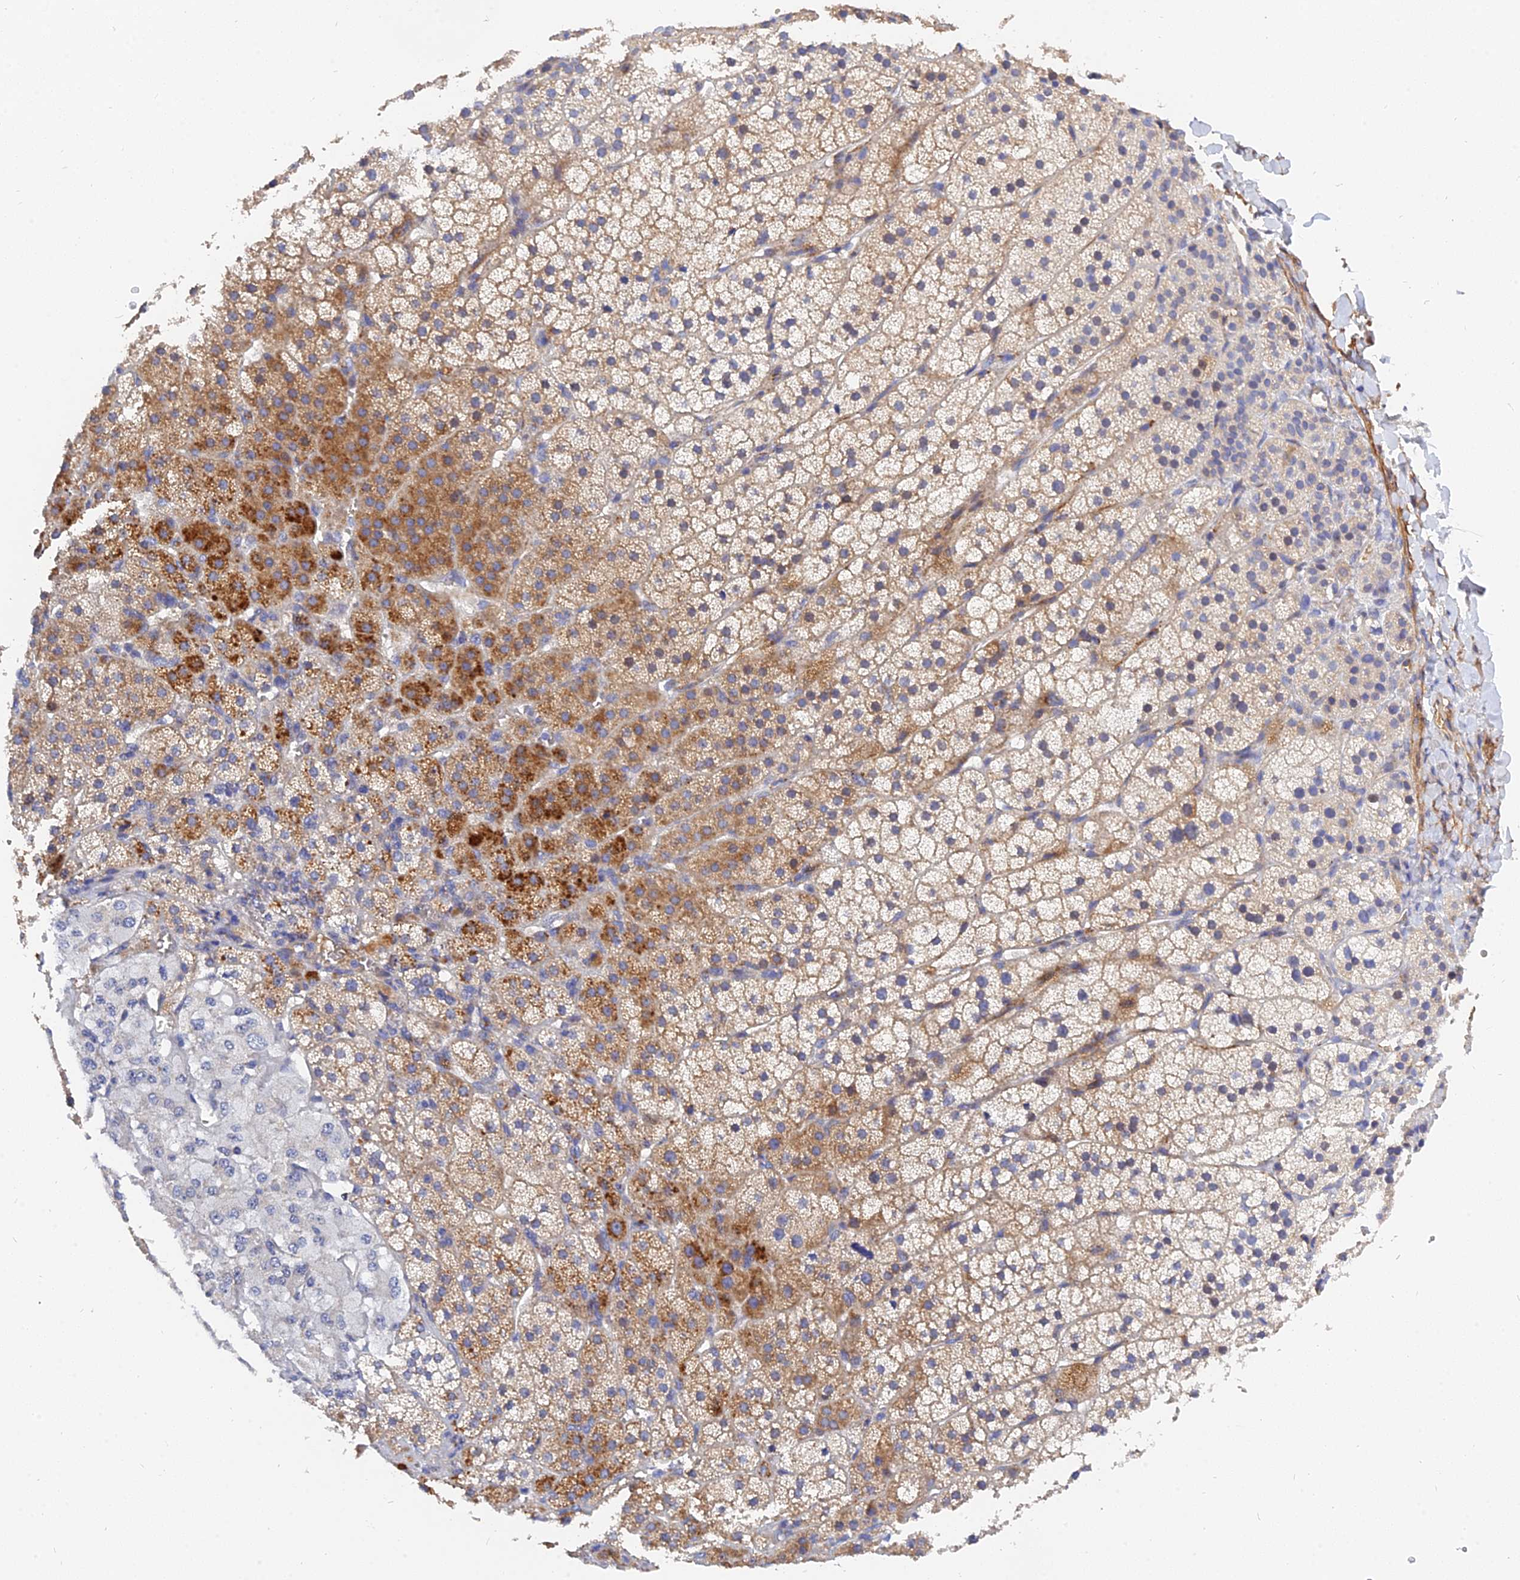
{"staining": {"intensity": "moderate", "quantity": ">75%", "location": "cytoplasmic/membranous"}, "tissue": "adrenal gland", "cell_type": "Glandular cells", "image_type": "normal", "snomed": [{"axis": "morphology", "description": "Normal tissue, NOS"}, {"axis": "topography", "description": "Adrenal gland"}], "caption": "IHC (DAB (3,3'-diaminobenzidine)) staining of unremarkable human adrenal gland shows moderate cytoplasmic/membranous protein positivity in approximately >75% of glandular cells.", "gene": "MRPL35", "patient": {"sex": "female", "age": 44}}